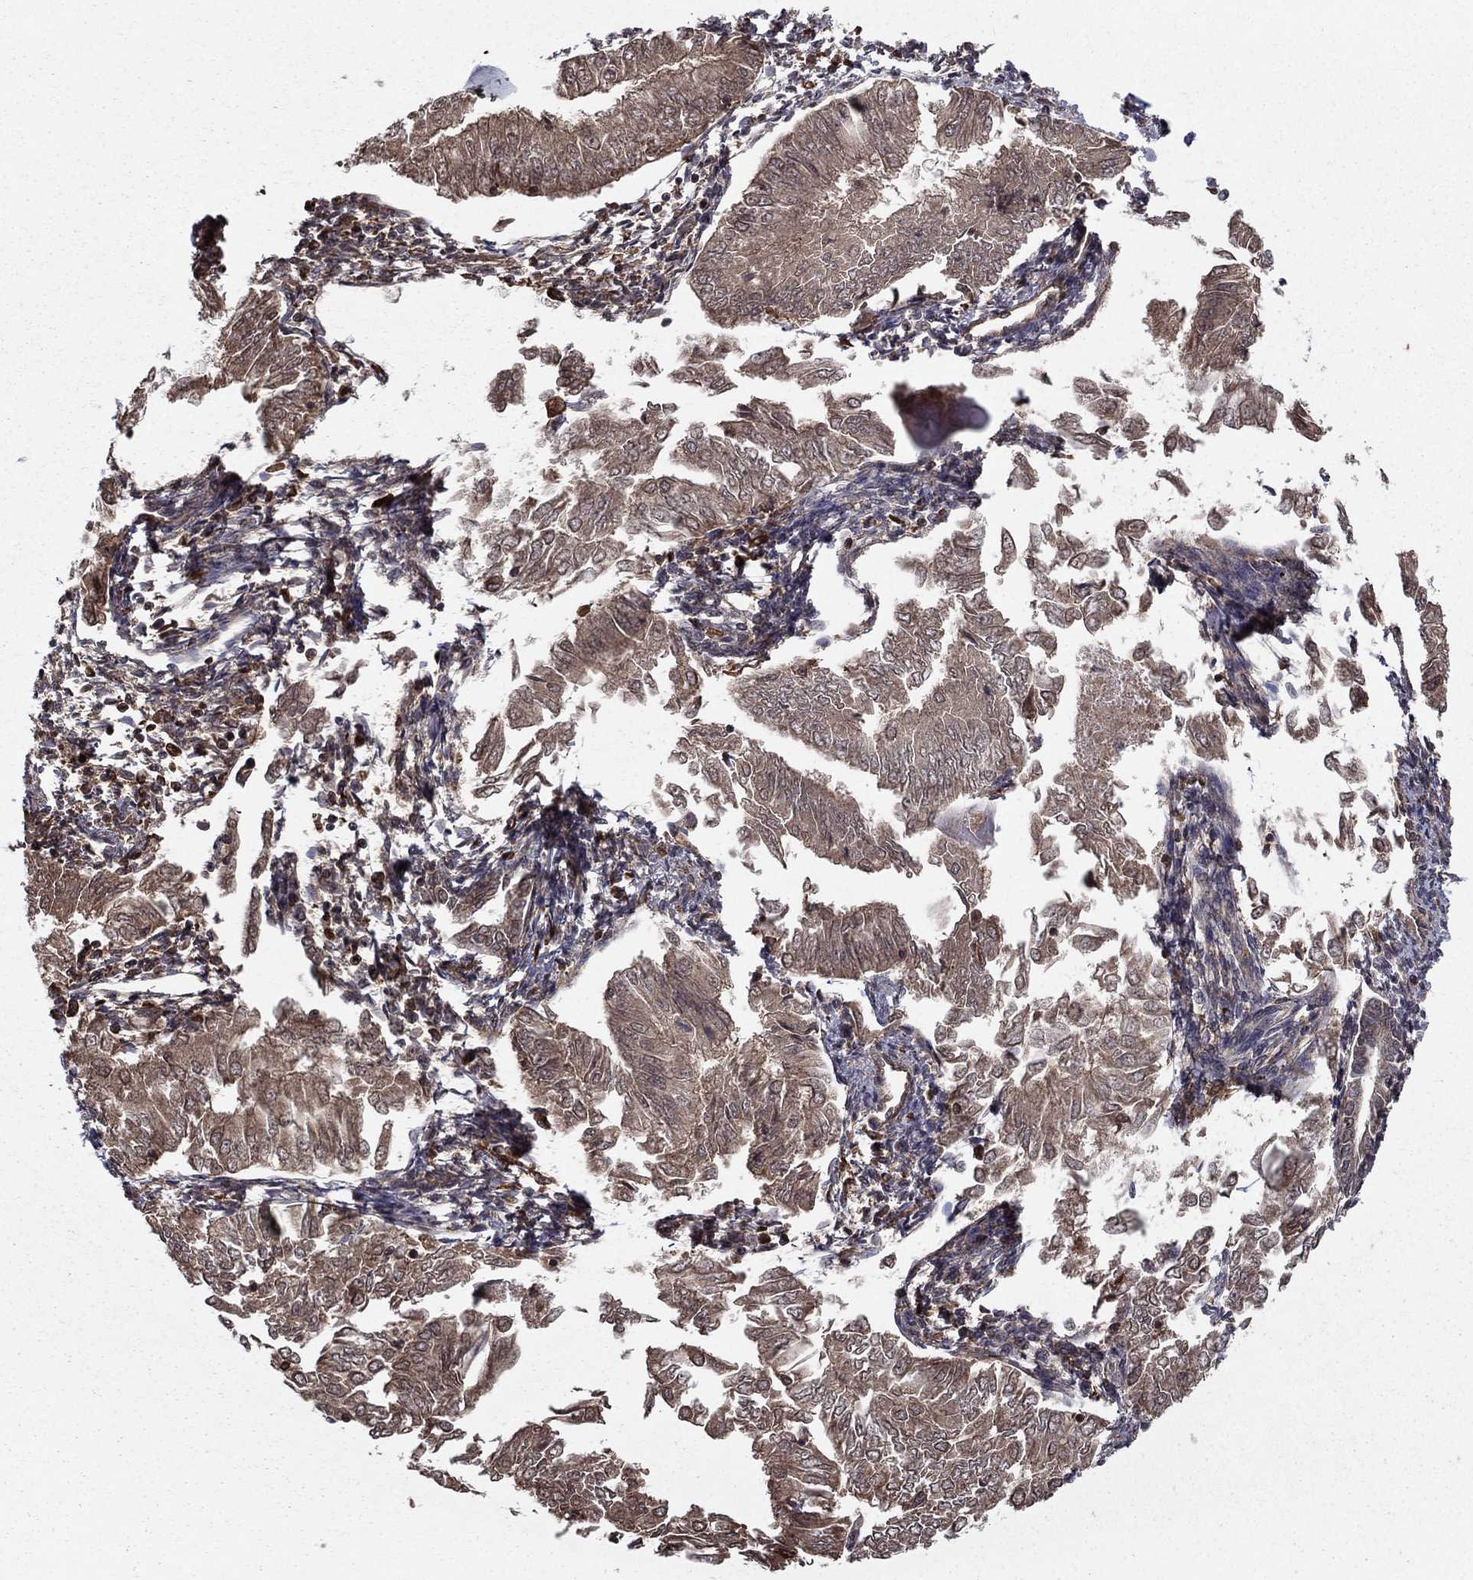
{"staining": {"intensity": "weak", "quantity": ">75%", "location": "cytoplasmic/membranous"}, "tissue": "endometrial cancer", "cell_type": "Tumor cells", "image_type": "cancer", "snomed": [{"axis": "morphology", "description": "Adenocarcinoma, NOS"}, {"axis": "topography", "description": "Endometrium"}], "caption": "A micrograph of endometrial adenocarcinoma stained for a protein demonstrates weak cytoplasmic/membranous brown staining in tumor cells.", "gene": "HPX", "patient": {"sex": "female", "age": 53}}